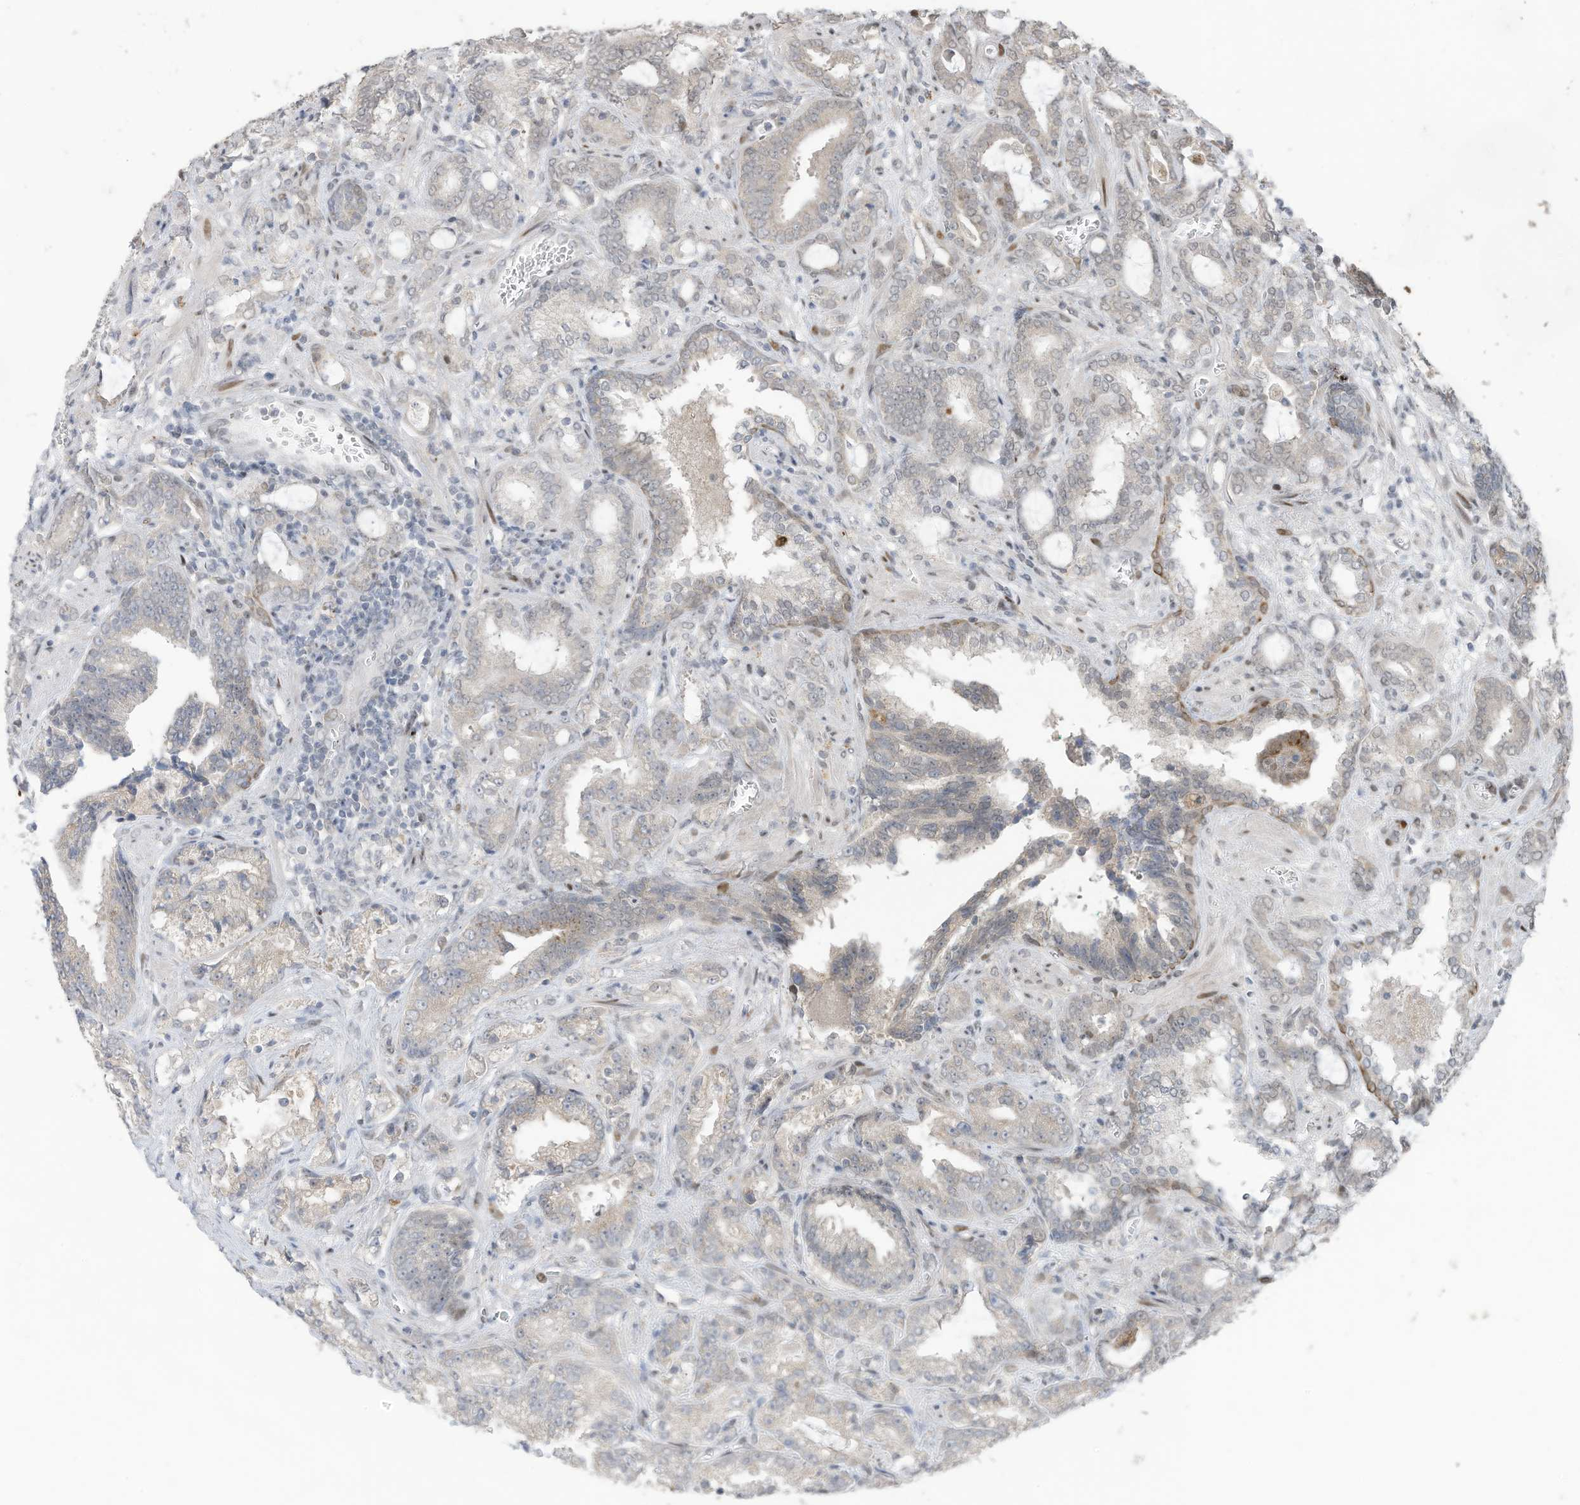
{"staining": {"intensity": "negative", "quantity": "none", "location": "none"}, "tissue": "prostate cancer", "cell_type": "Tumor cells", "image_type": "cancer", "snomed": [{"axis": "morphology", "description": "Adenocarcinoma, High grade"}, {"axis": "topography", "description": "Prostate and seminal vesicle, NOS"}], "caption": "Human prostate cancer stained for a protein using immunohistochemistry displays no staining in tumor cells.", "gene": "RABL3", "patient": {"sex": "male", "age": 67}}